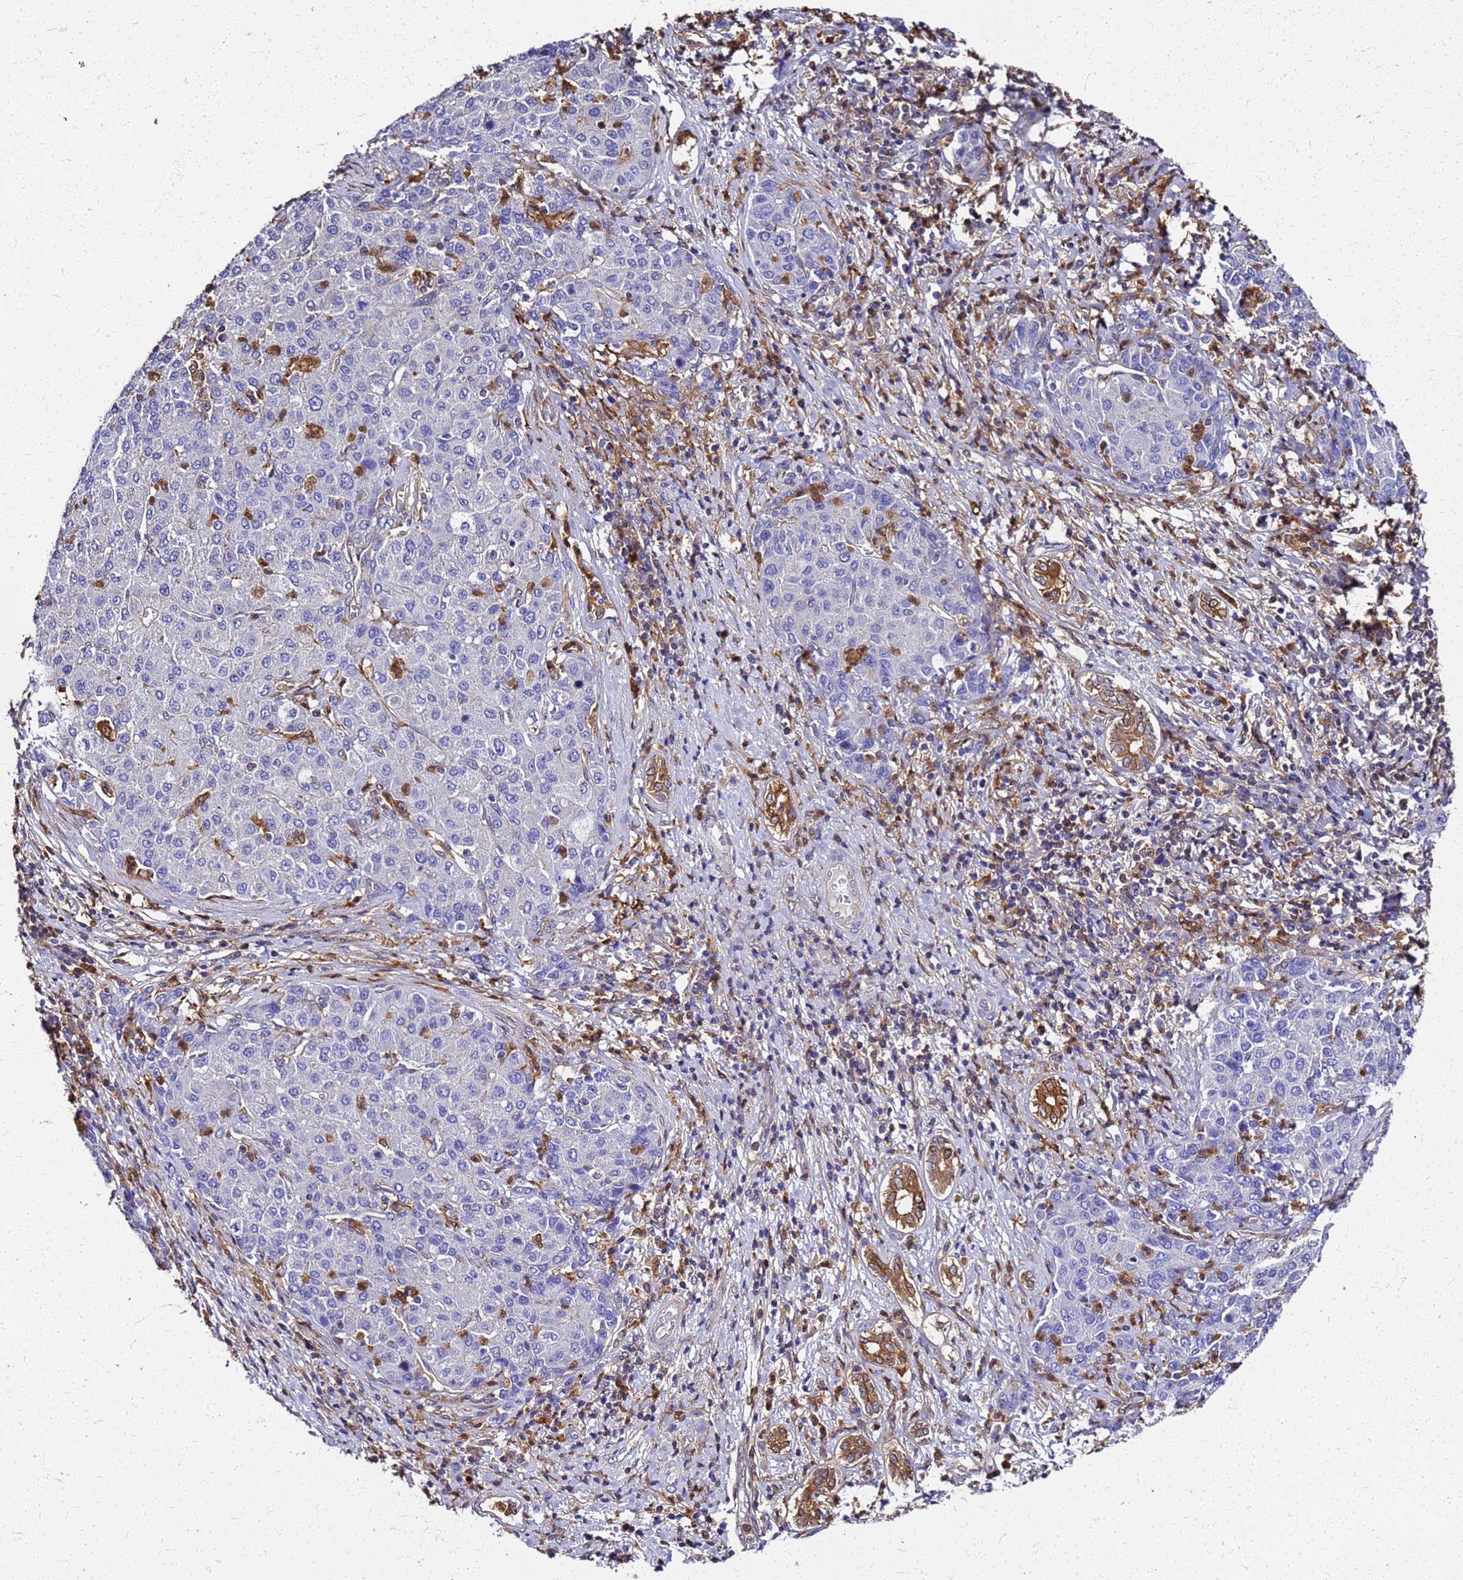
{"staining": {"intensity": "negative", "quantity": "none", "location": "none"}, "tissue": "liver cancer", "cell_type": "Tumor cells", "image_type": "cancer", "snomed": [{"axis": "morphology", "description": "Carcinoma, Hepatocellular, NOS"}, {"axis": "topography", "description": "Liver"}], "caption": "DAB immunohistochemical staining of human liver cancer demonstrates no significant expression in tumor cells.", "gene": "S100A11", "patient": {"sex": "male", "age": 65}}